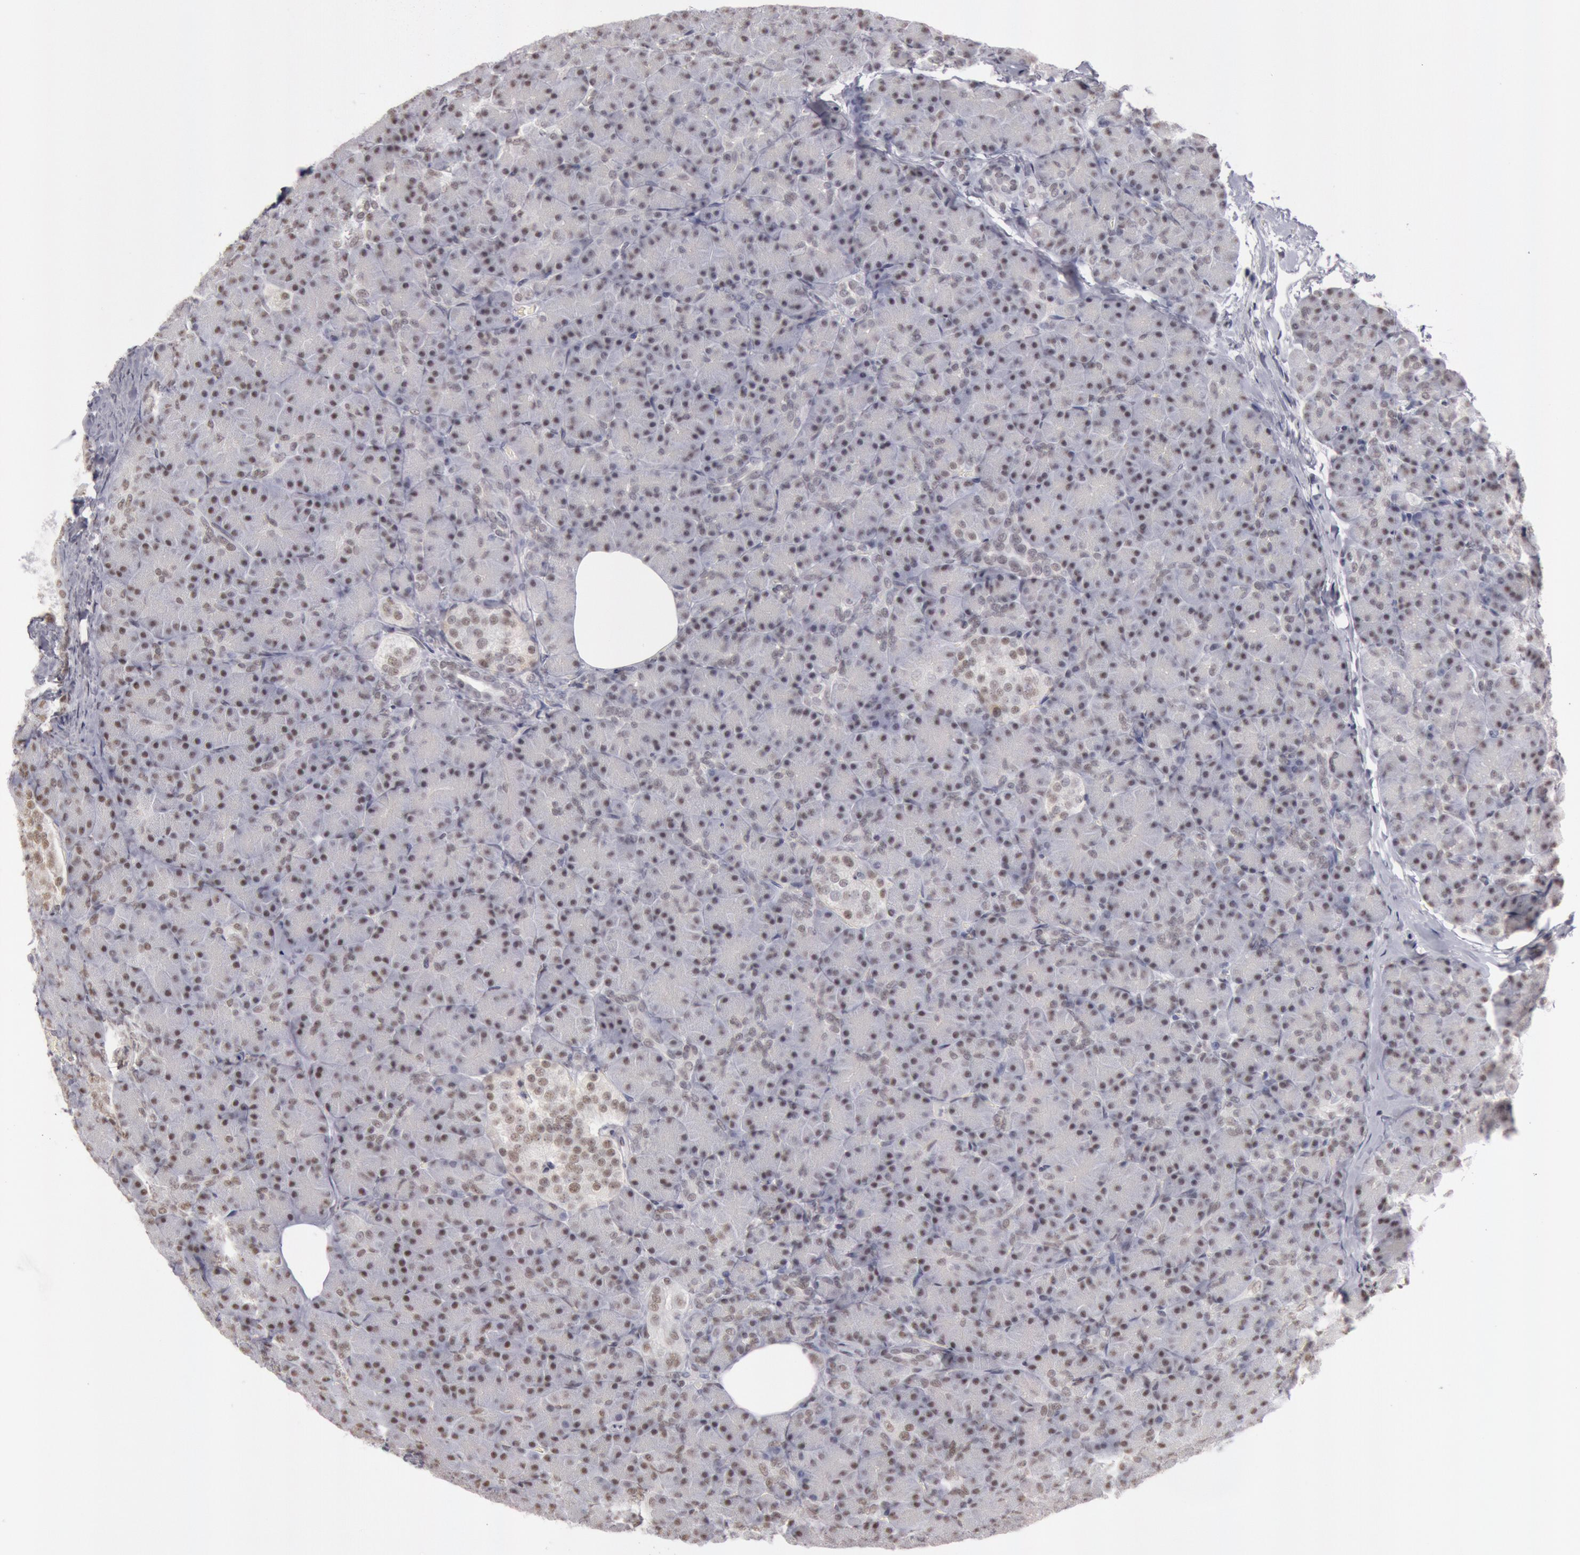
{"staining": {"intensity": "weak", "quantity": ">75%", "location": "nuclear"}, "tissue": "pancreas", "cell_type": "Exocrine glandular cells", "image_type": "normal", "snomed": [{"axis": "morphology", "description": "Normal tissue, NOS"}, {"axis": "topography", "description": "Pancreas"}], "caption": "This image shows benign pancreas stained with IHC to label a protein in brown. The nuclear of exocrine glandular cells show weak positivity for the protein. Nuclei are counter-stained blue.", "gene": "ESS2", "patient": {"sex": "female", "age": 43}}